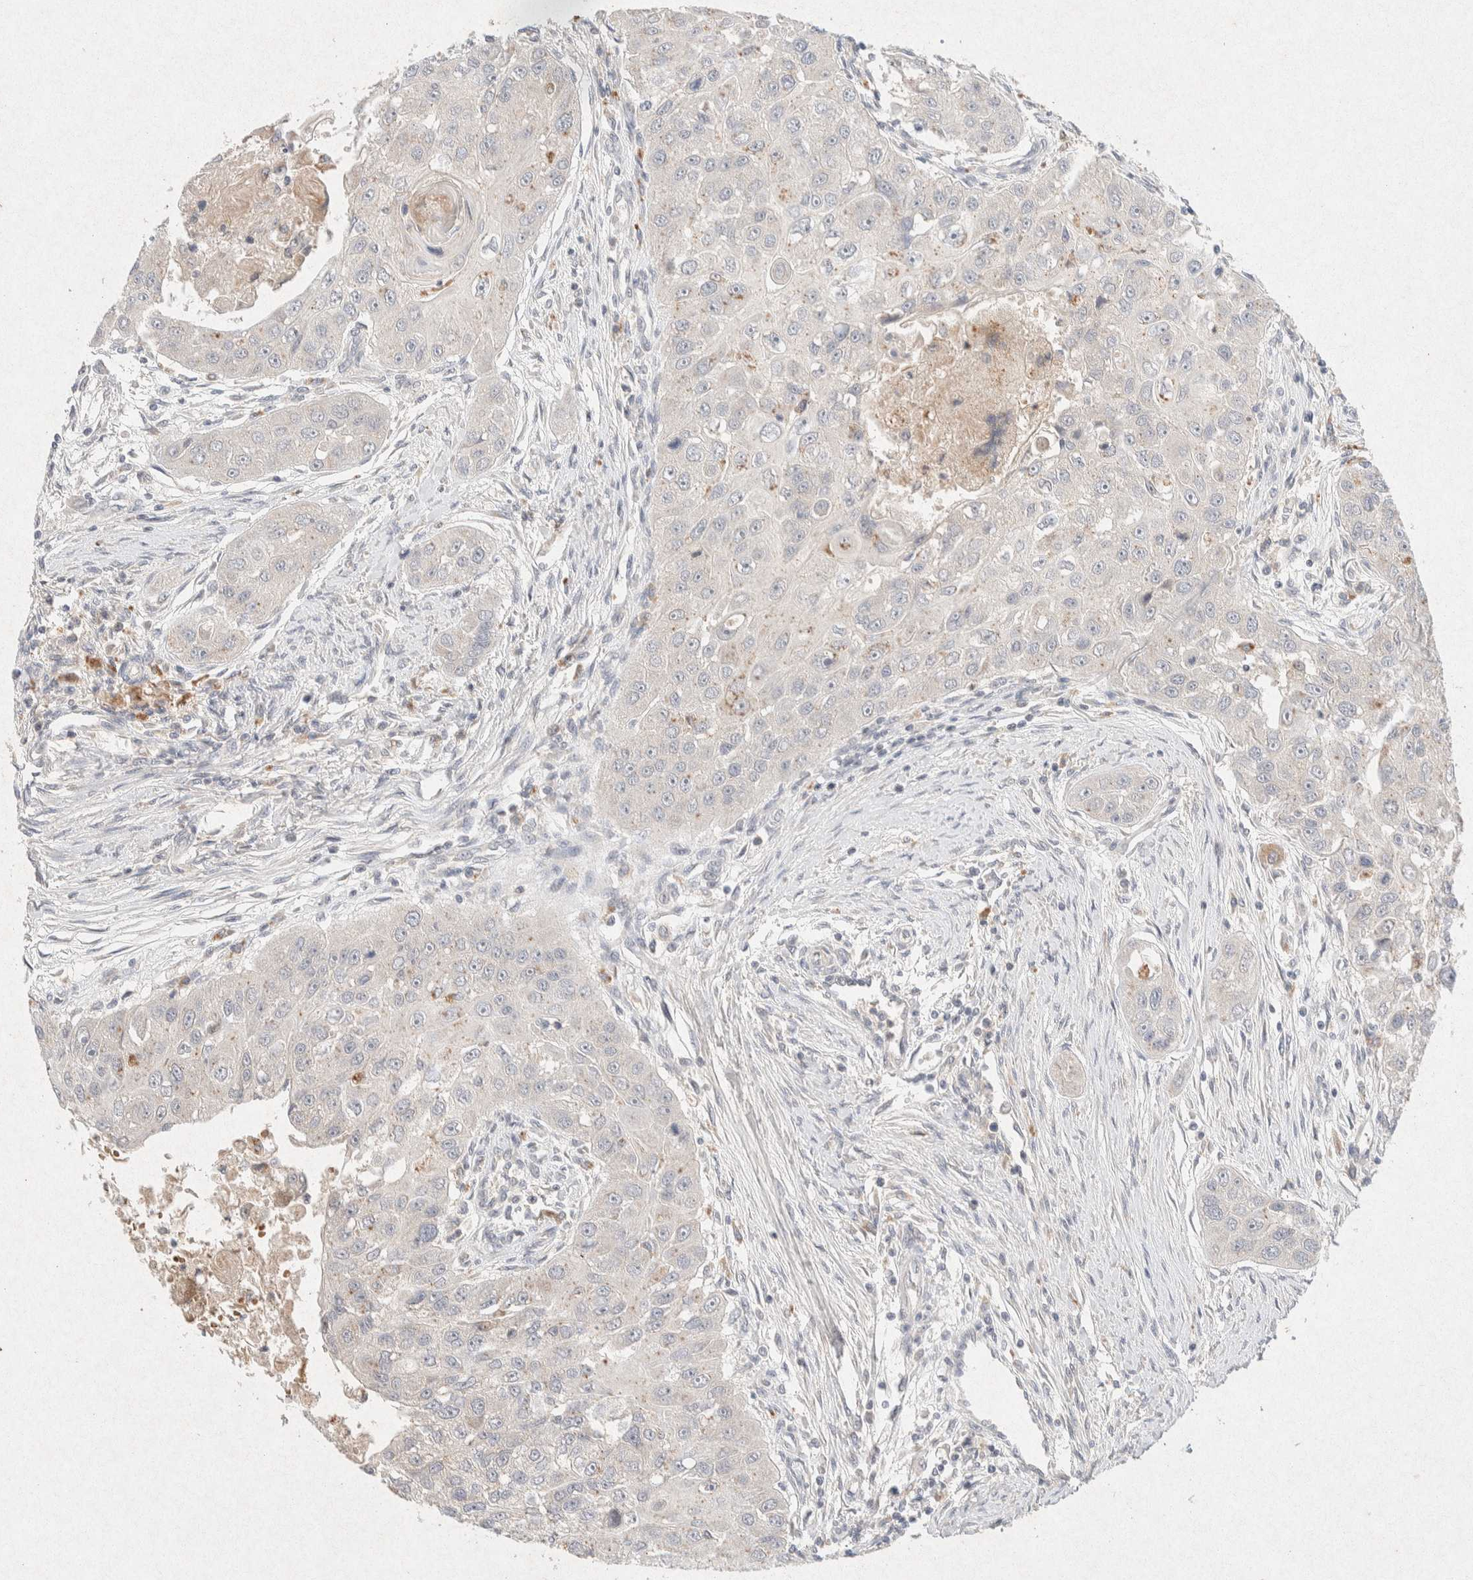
{"staining": {"intensity": "negative", "quantity": "none", "location": "none"}, "tissue": "head and neck cancer", "cell_type": "Tumor cells", "image_type": "cancer", "snomed": [{"axis": "morphology", "description": "Normal tissue, NOS"}, {"axis": "morphology", "description": "Squamous cell carcinoma, NOS"}, {"axis": "topography", "description": "Skeletal muscle"}, {"axis": "topography", "description": "Head-Neck"}], "caption": "The IHC histopathology image has no significant positivity in tumor cells of squamous cell carcinoma (head and neck) tissue. The staining was performed using DAB (3,3'-diaminobenzidine) to visualize the protein expression in brown, while the nuclei were stained in blue with hematoxylin (Magnification: 20x).", "gene": "GNAI1", "patient": {"sex": "male", "age": 51}}